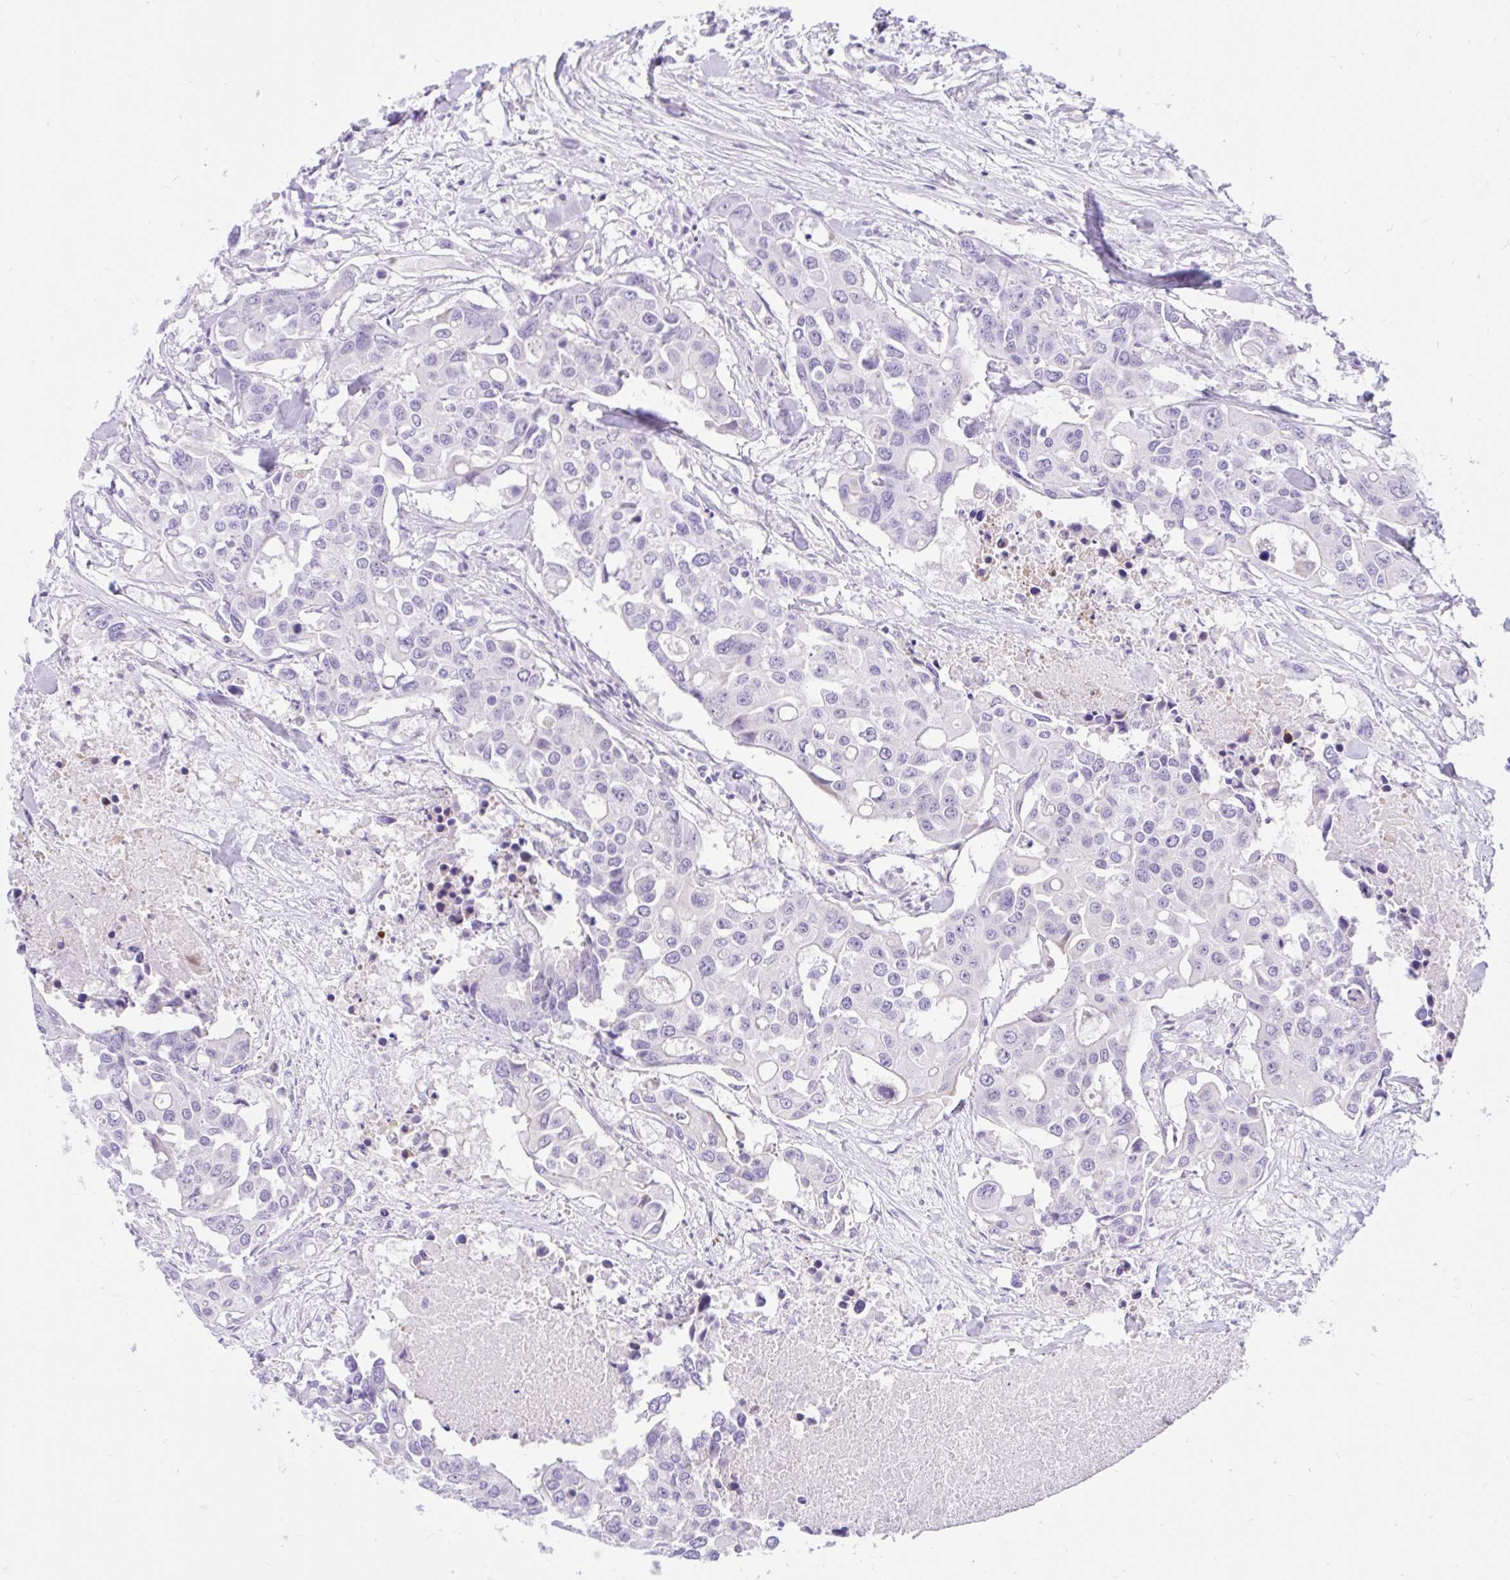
{"staining": {"intensity": "negative", "quantity": "none", "location": "none"}, "tissue": "colorectal cancer", "cell_type": "Tumor cells", "image_type": "cancer", "snomed": [{"axis": "morphology", "description": "Adenocarcinoma, NOS"}, {"axis": "topography", "description": "Colon"}], "caption": "Immunohistochemical staining of colorectal adenocarcinoma displays no significant expression in tumor cells.", "gene": "ZNF101", "patient": {"sex": "male", "age": 77}}